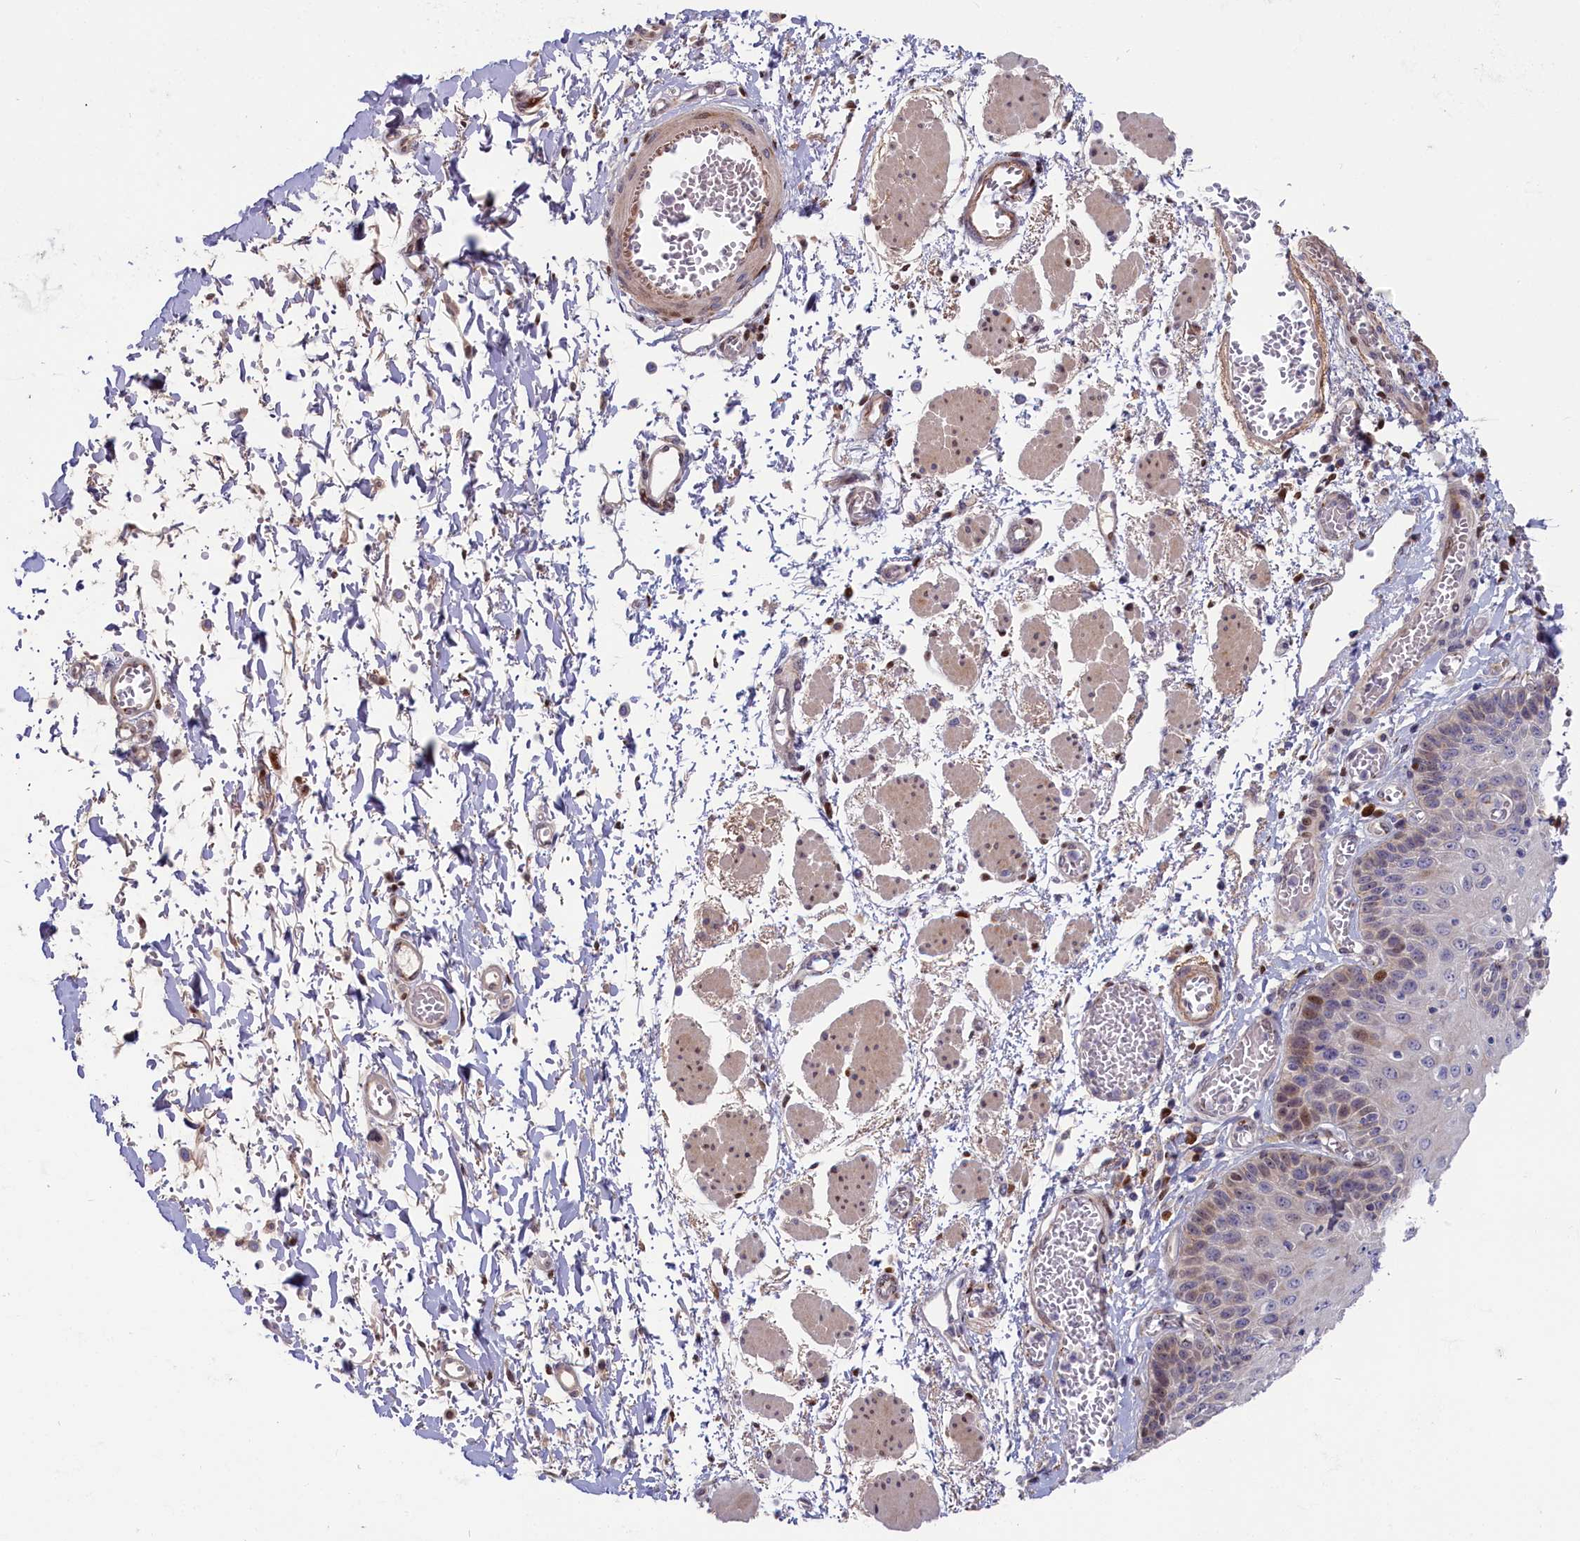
{"staining": {"intensity": "weak", "quantity": "25%-75%", "location": "cytoplasmic/membranous,nuclear"}, "tissue": "esophagus", "cell_type": "Squamous epithelial cells", "image_type": "normal", "snomed": [{"axis": "morphology", "description": "Normal tissue, NOS"}, {"axis": "topography", "description": "Esophagus"}], "caption": "Human esophagus stained for a protein (brown) reveals weak cytoplasmic/membranous,nuclear positive positivity in about 25%-75% of squamous epithelial cells.", "gene": "CHST12", "patient": {"sex": "male", "age": 81}}